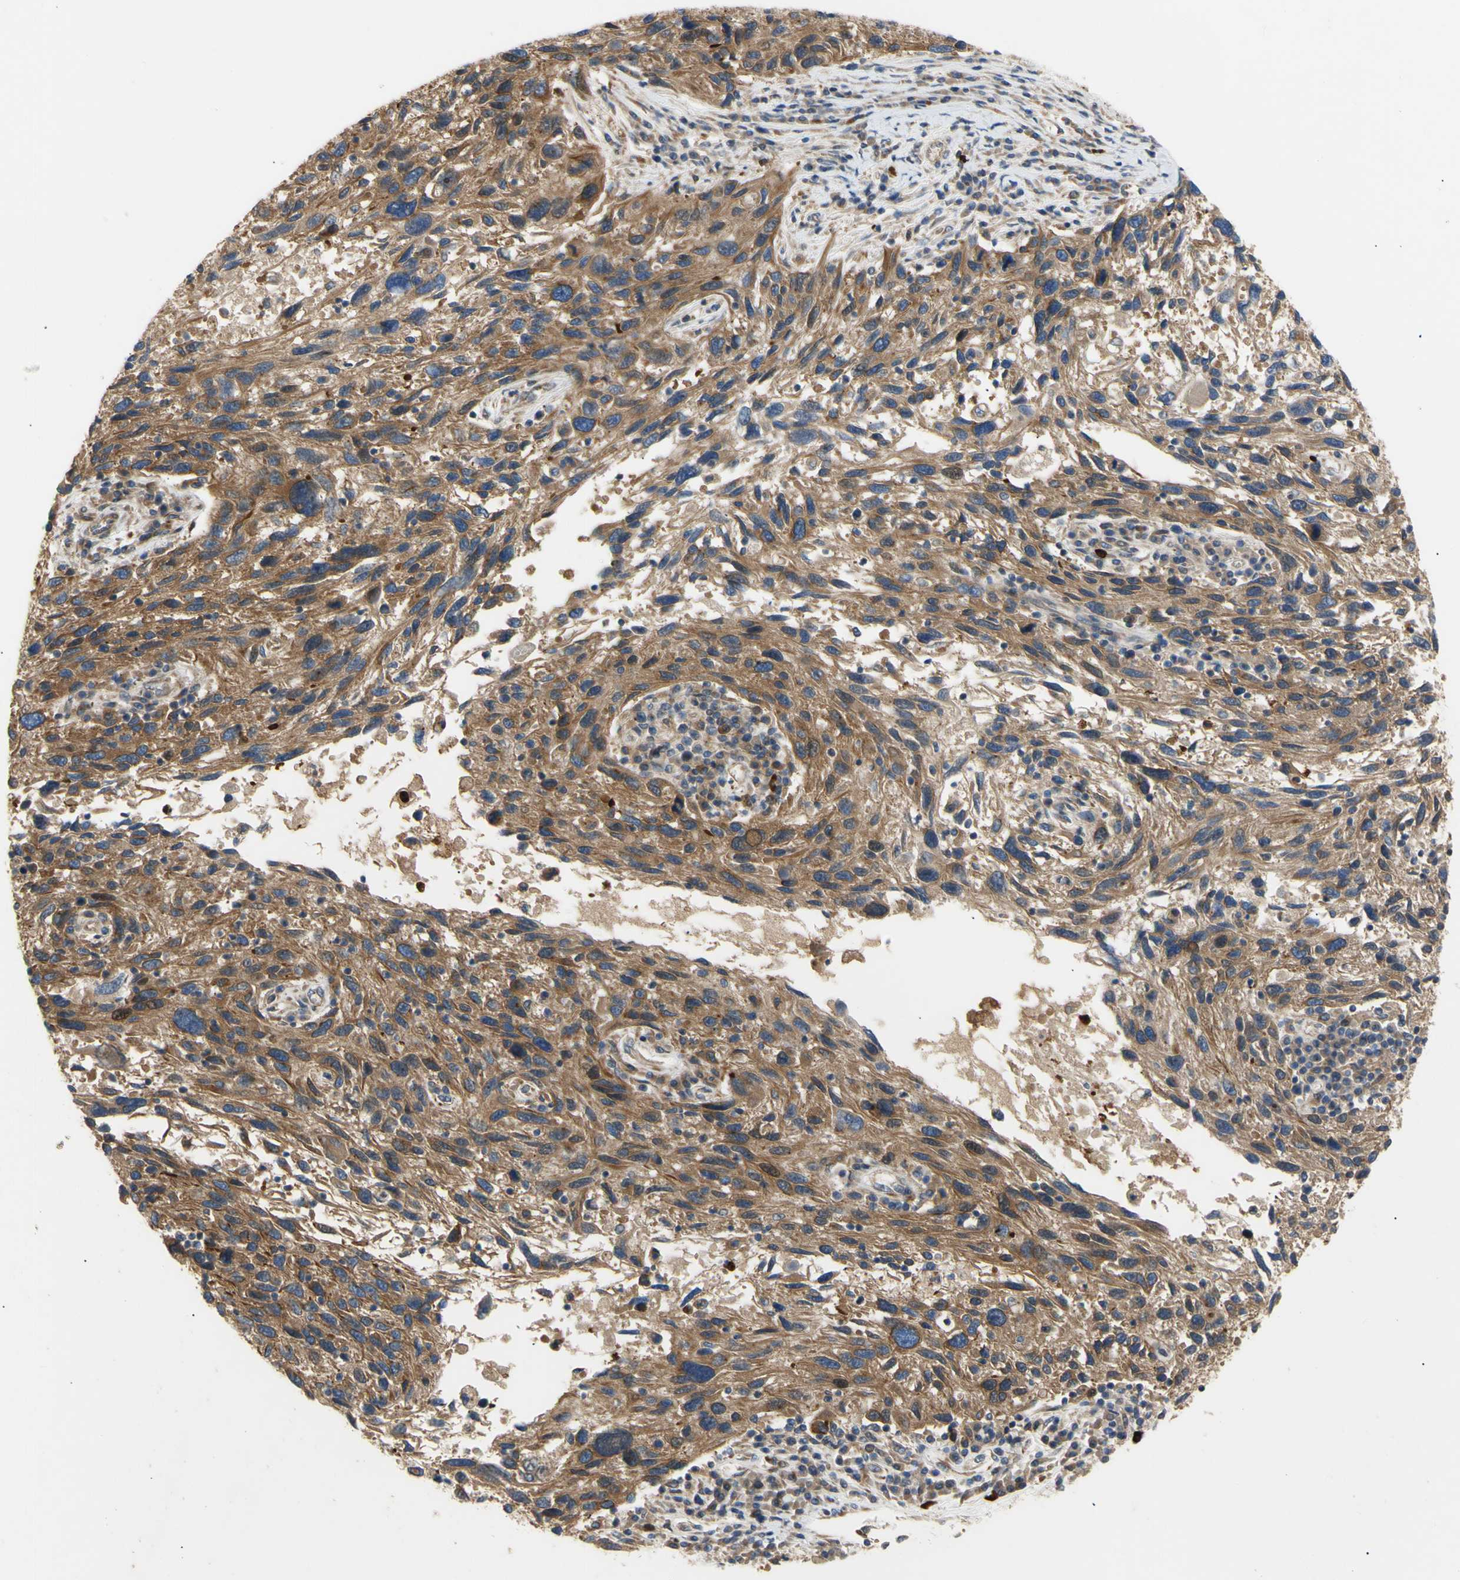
{"staining": {"intensity": "moderate", "quantity": ">75%", "location": "cytoplasmic/membranous"}, "tissue": "melanoma", "cell_type": "Tumor cells", "image_type": "cancer", "snomed": [{"axis": "morphology", "description": "Malignant melanoma, NOS"}, {"axis": "topography", "description": "Skin"}], "caption": "Immunohistochemical staining of human melanoma shows moderate cytoplasmic/membranous protein positivity in about >75% of tumor cells.", "gene": "TUBG2", "patient": {"sex": "male", "age": 53}}